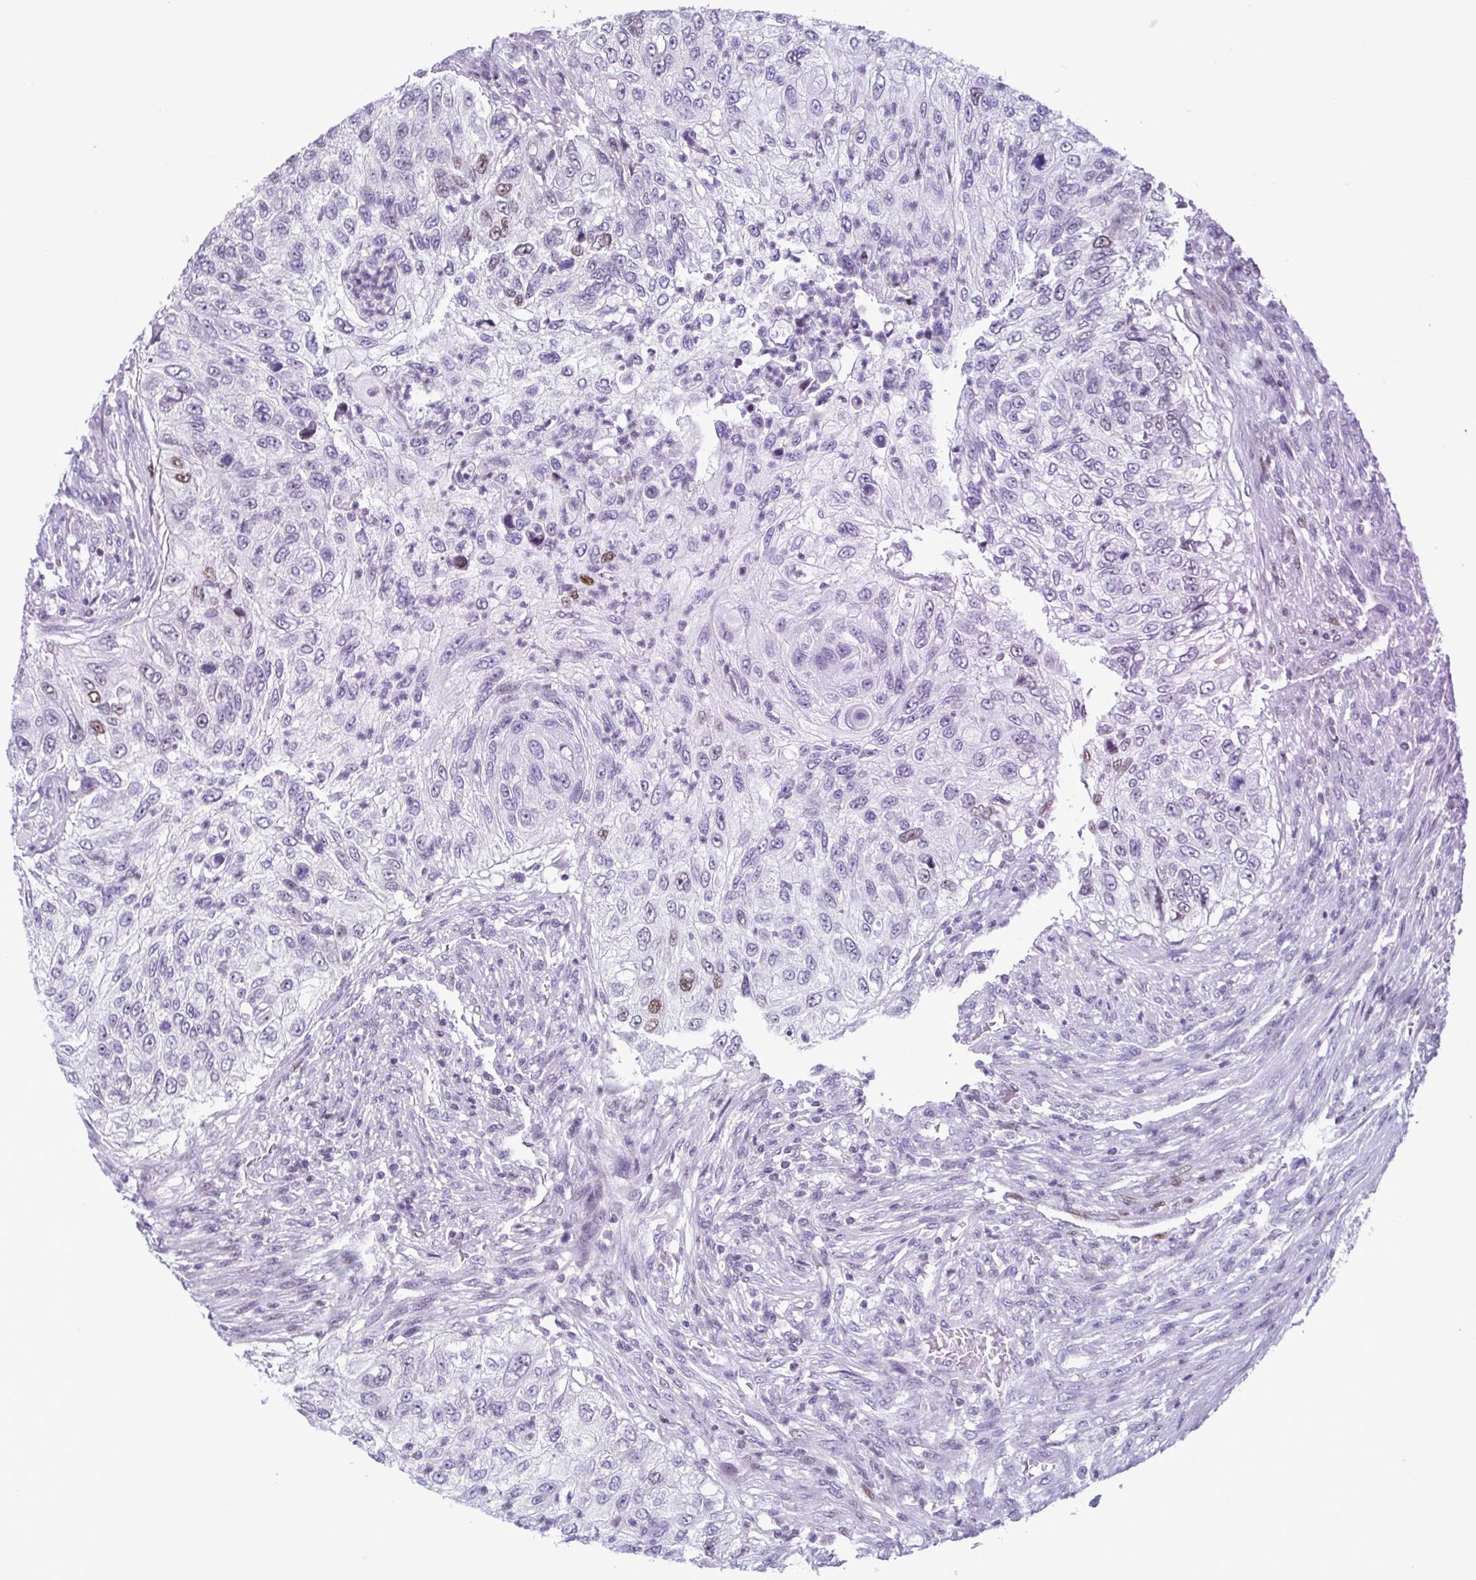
{"staining": {"intensity": "negative", "quantity": "none", "location": "none"}, "tissue": "urothelial cancer", "cell_type": "Tumor cells", "image_type": "cancer", "snomed": [{"axis": "morphology", "description": "Urothelial carcinoma, High grade"}, {"axis": "topography", "description": "Urinary bladder"}], "caption": "This is an immunohistochemistry histopathology image of high-grade urothelial carcinoma. There is no positivity in tumor cells.", "gene": "IRF1", "patient": {"sex": "female", "age": 60}}